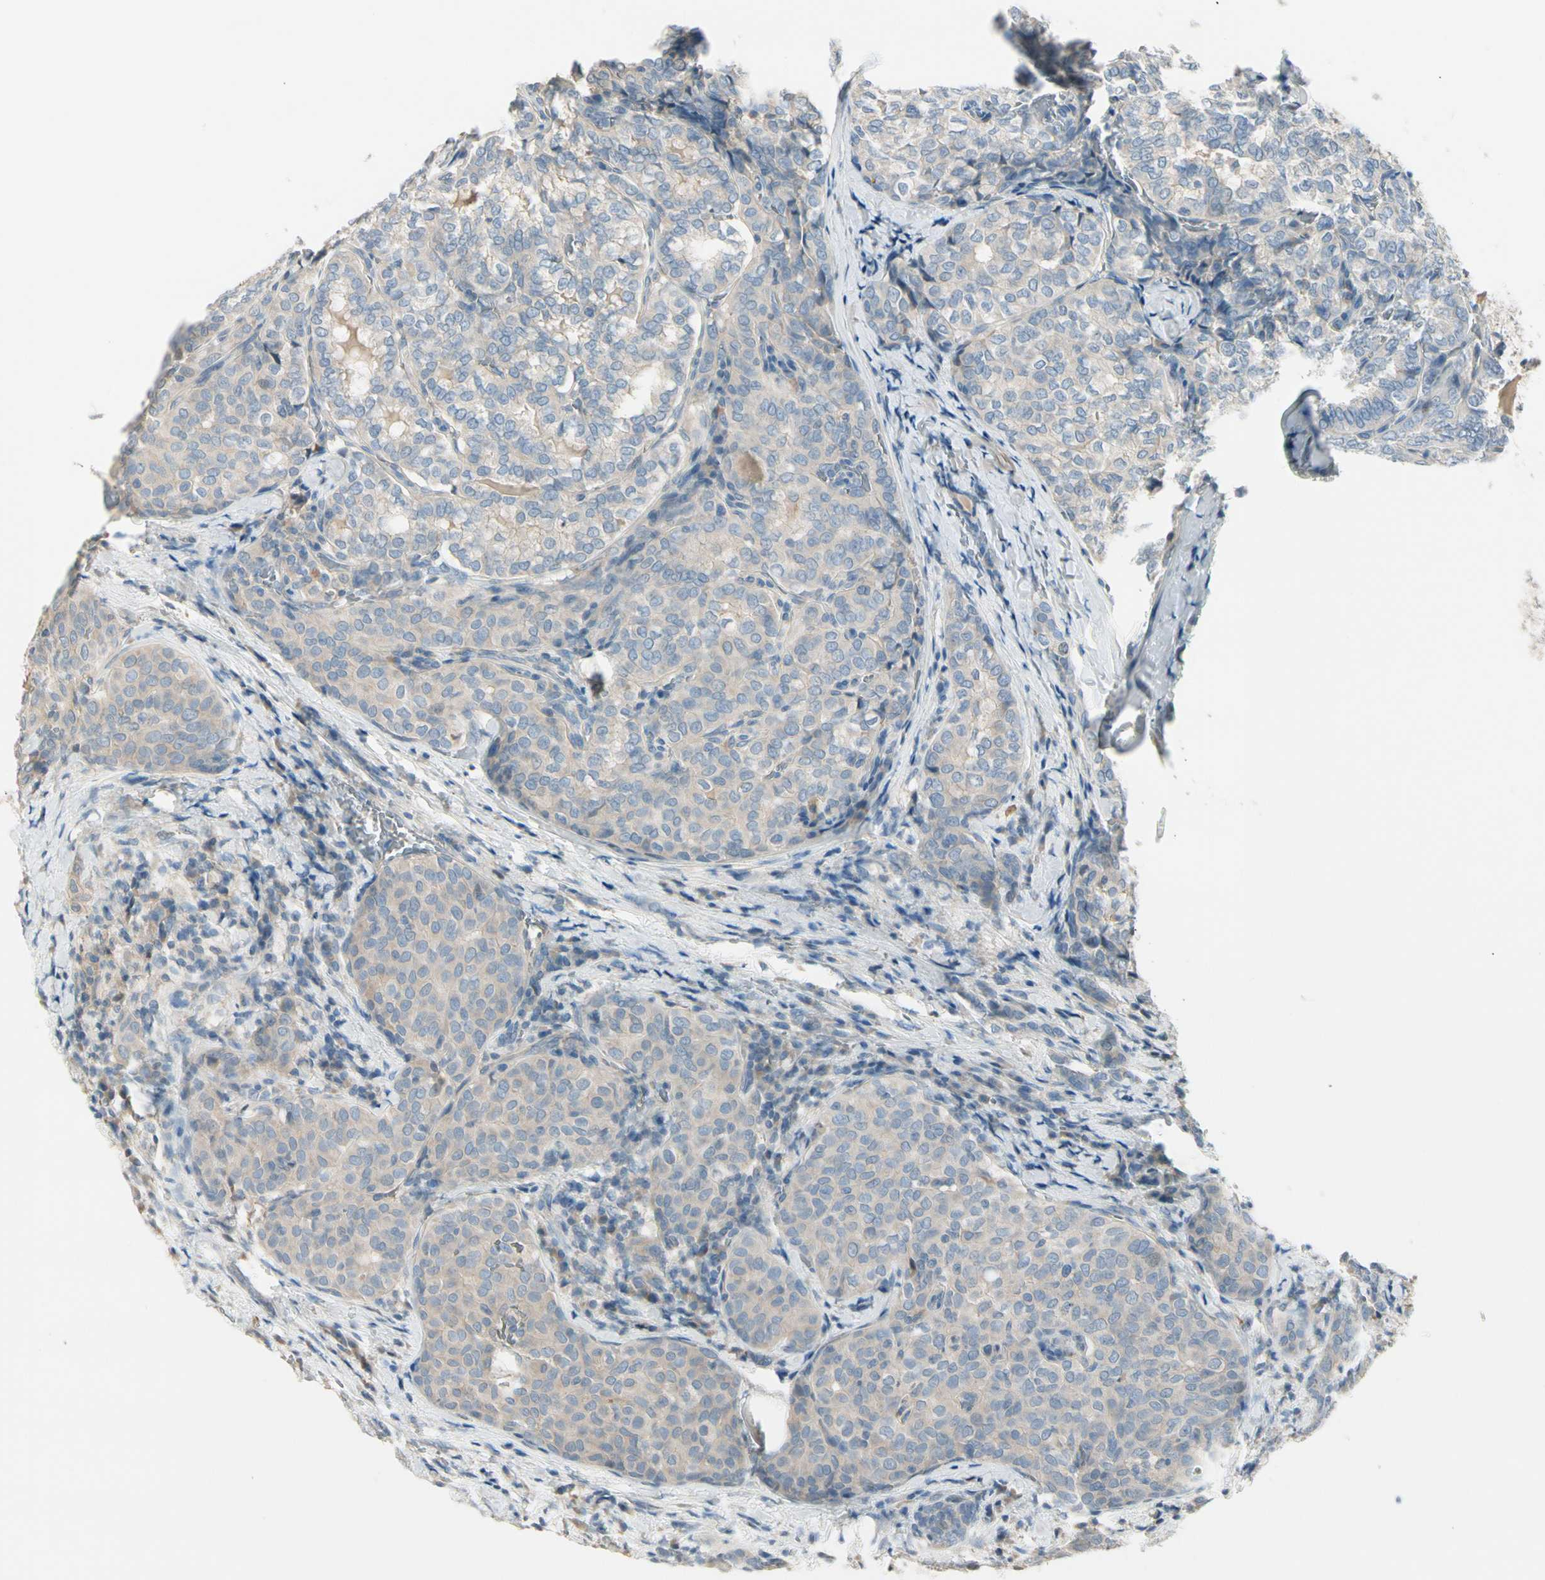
{"staining": {"intensity": "negative", "quantity": "none", "location": "none"}, "tissue": "thyroid cancer", "cell_type": "Tumor cells", "image_type": "cancer", "snomed": [{"axis": "morphology", "description": "Normal tissue, NOS"}, {"axis": "morphology", "description": "Papillary adenocarcinoma, NOS"}, {"axis": "topography", "description": "Thyroid gland"}], "caption": "The histopathology image shows no significant positivity in tumor cells of papillary adenocarcinoma (thyroid).", "gene": "CYP2E1", "patient": {"sex": "female", "age": 30}}